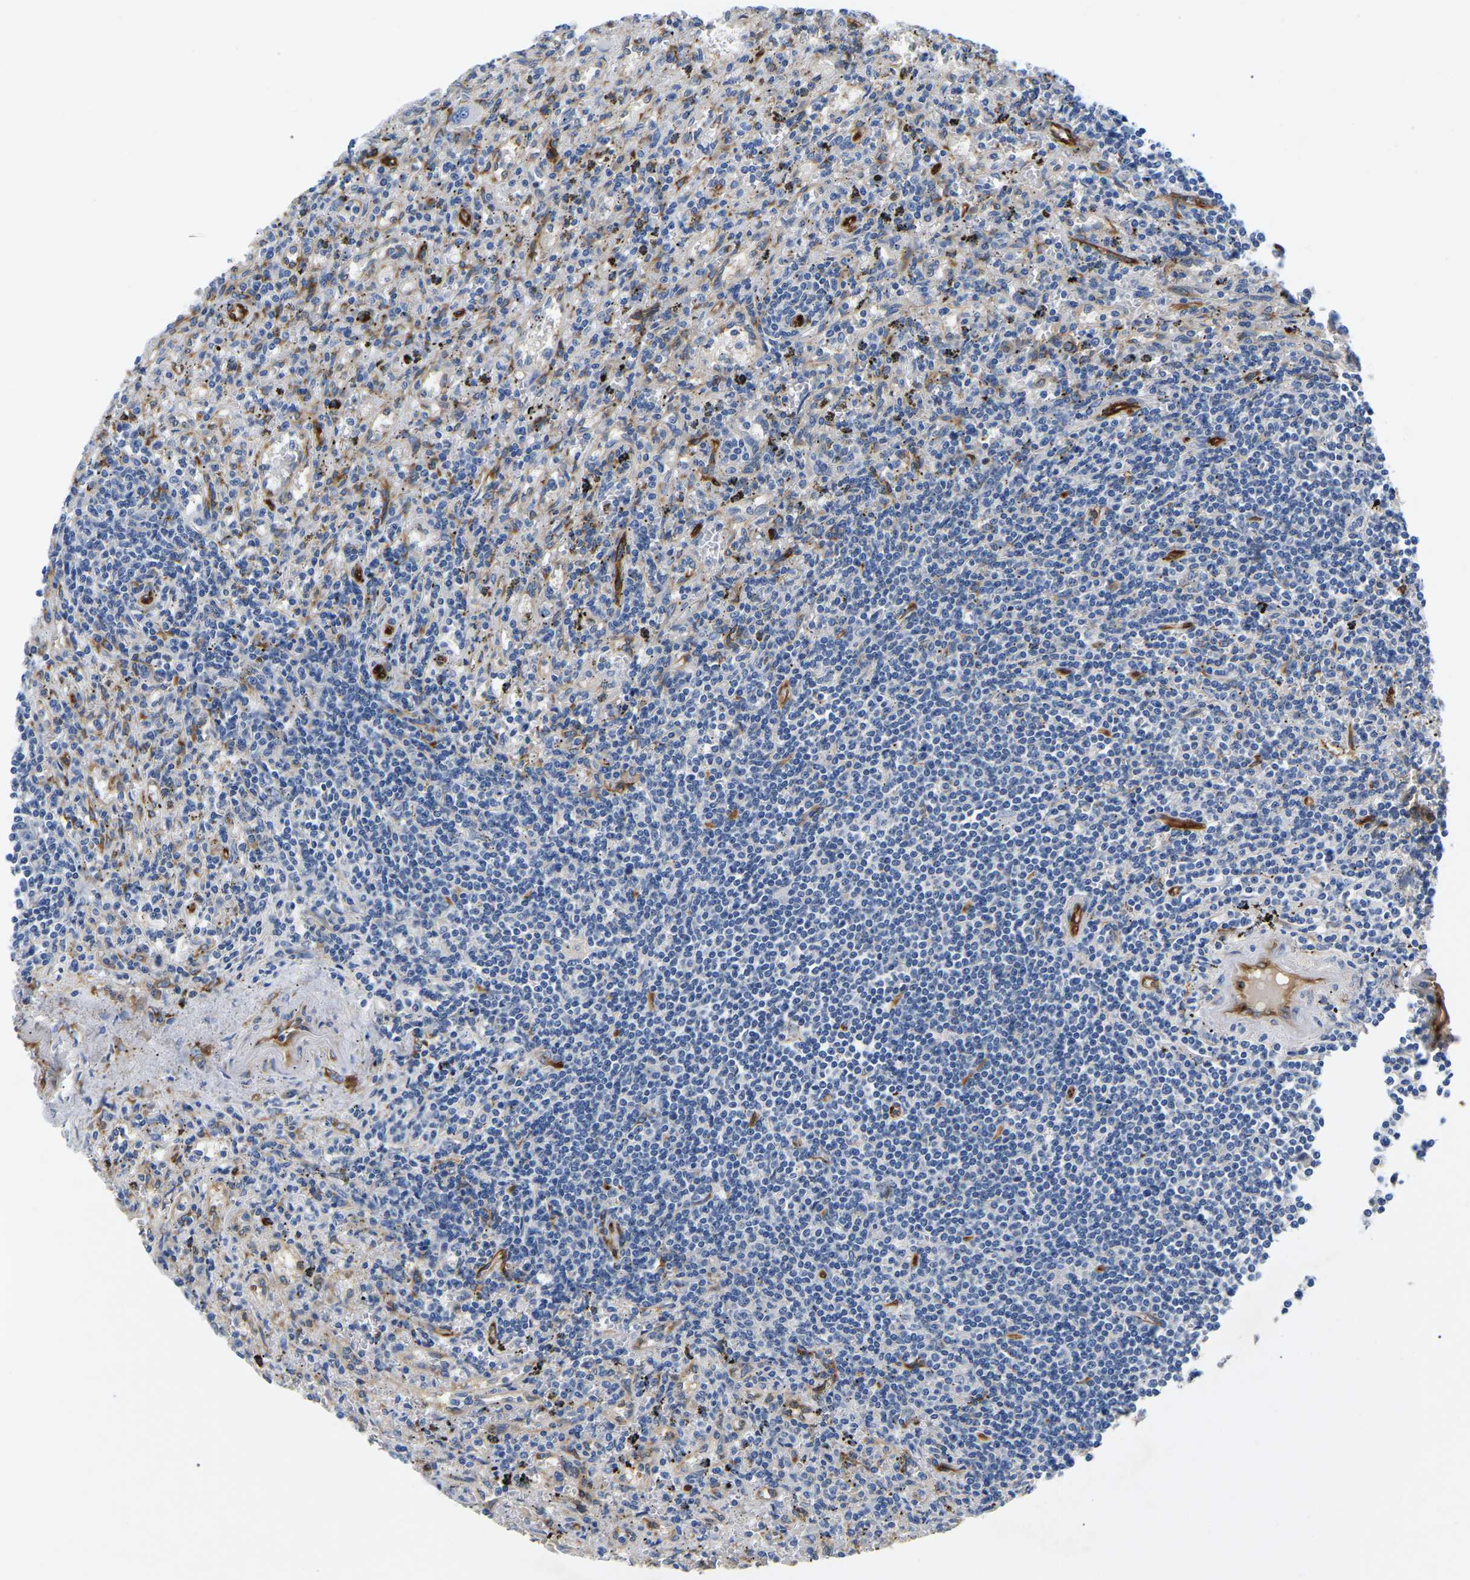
{"staining": {"intensity": "negative", "quantity": "none", "location": "none"}, "tissue": "lymphoma", "cell_type": "Tumor cells", "image_type": "cancer", "snomed": [{"axis": "morphology", "description": "Malignant lymphoma, non-Hodgkin's type, Low grade"}, {"axis": "topography", "description": "Spleen"}], "caption": "Human low-grade malignant lymphoma, non-Hodgkin's type stained for a protein using immunohistochemistry displays no staining in tumor cells.", "gene": "DUSP8", "patient": {"sex": "male", "age": 76}}